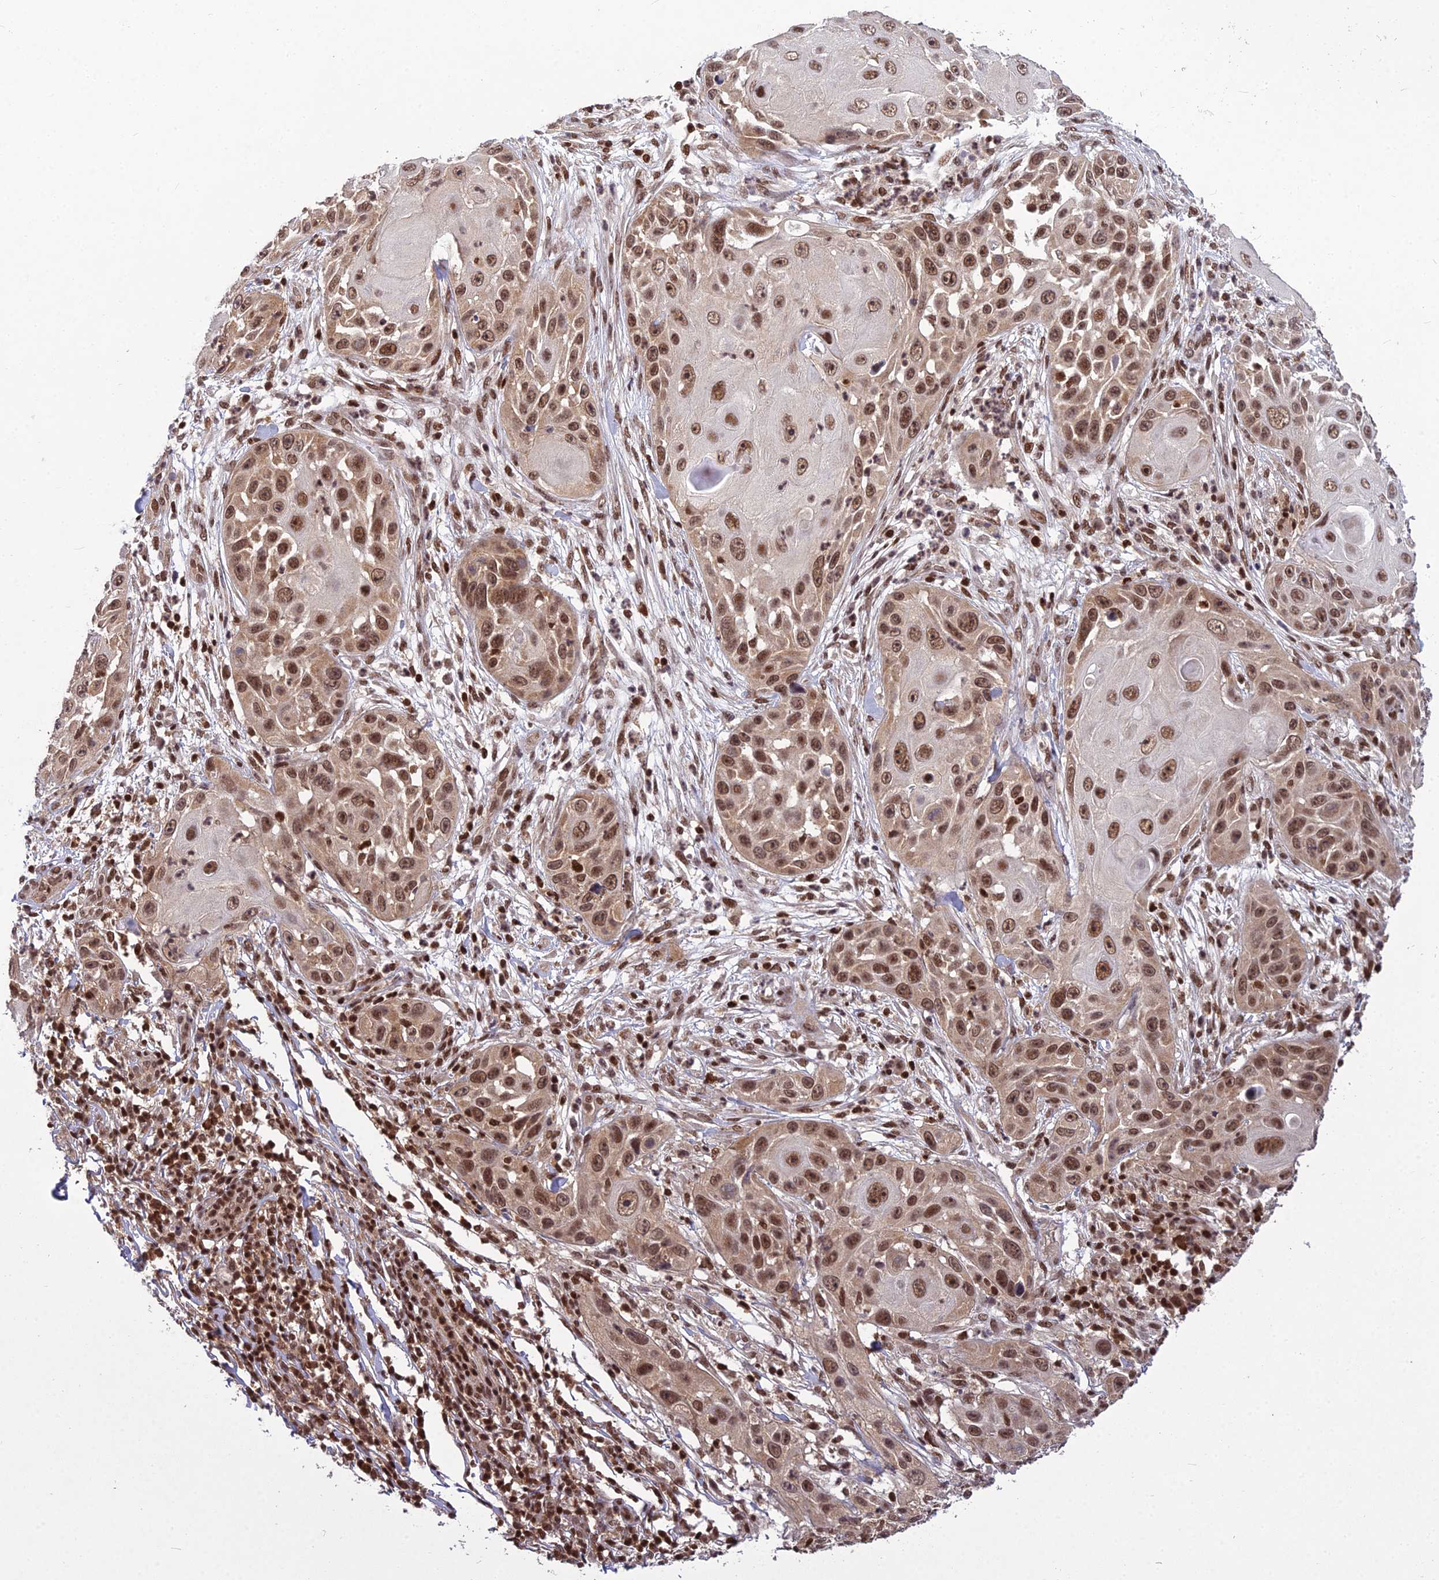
{"staining": {"intensity": "moderate", "quantity": ">75%", "location": "nuclear"}, "tissue": "skin cancer", "cell_type": "Tumor cells", "image_type": "cancer", "snomed": [{"axis": "morphology", "description": "Squamous cell carcinoma, NOS"}, {"axis": "topography", "description": "Skin"}], "caption": "This photomicrograph exhibits IHC staining of skin cancer (squamous cell carcinoma), with medium moderate nuclear expression in approximately >75% of tumor cells.", "gene": "GMEB1", "patient": {"sex": "female", "age": 44}}